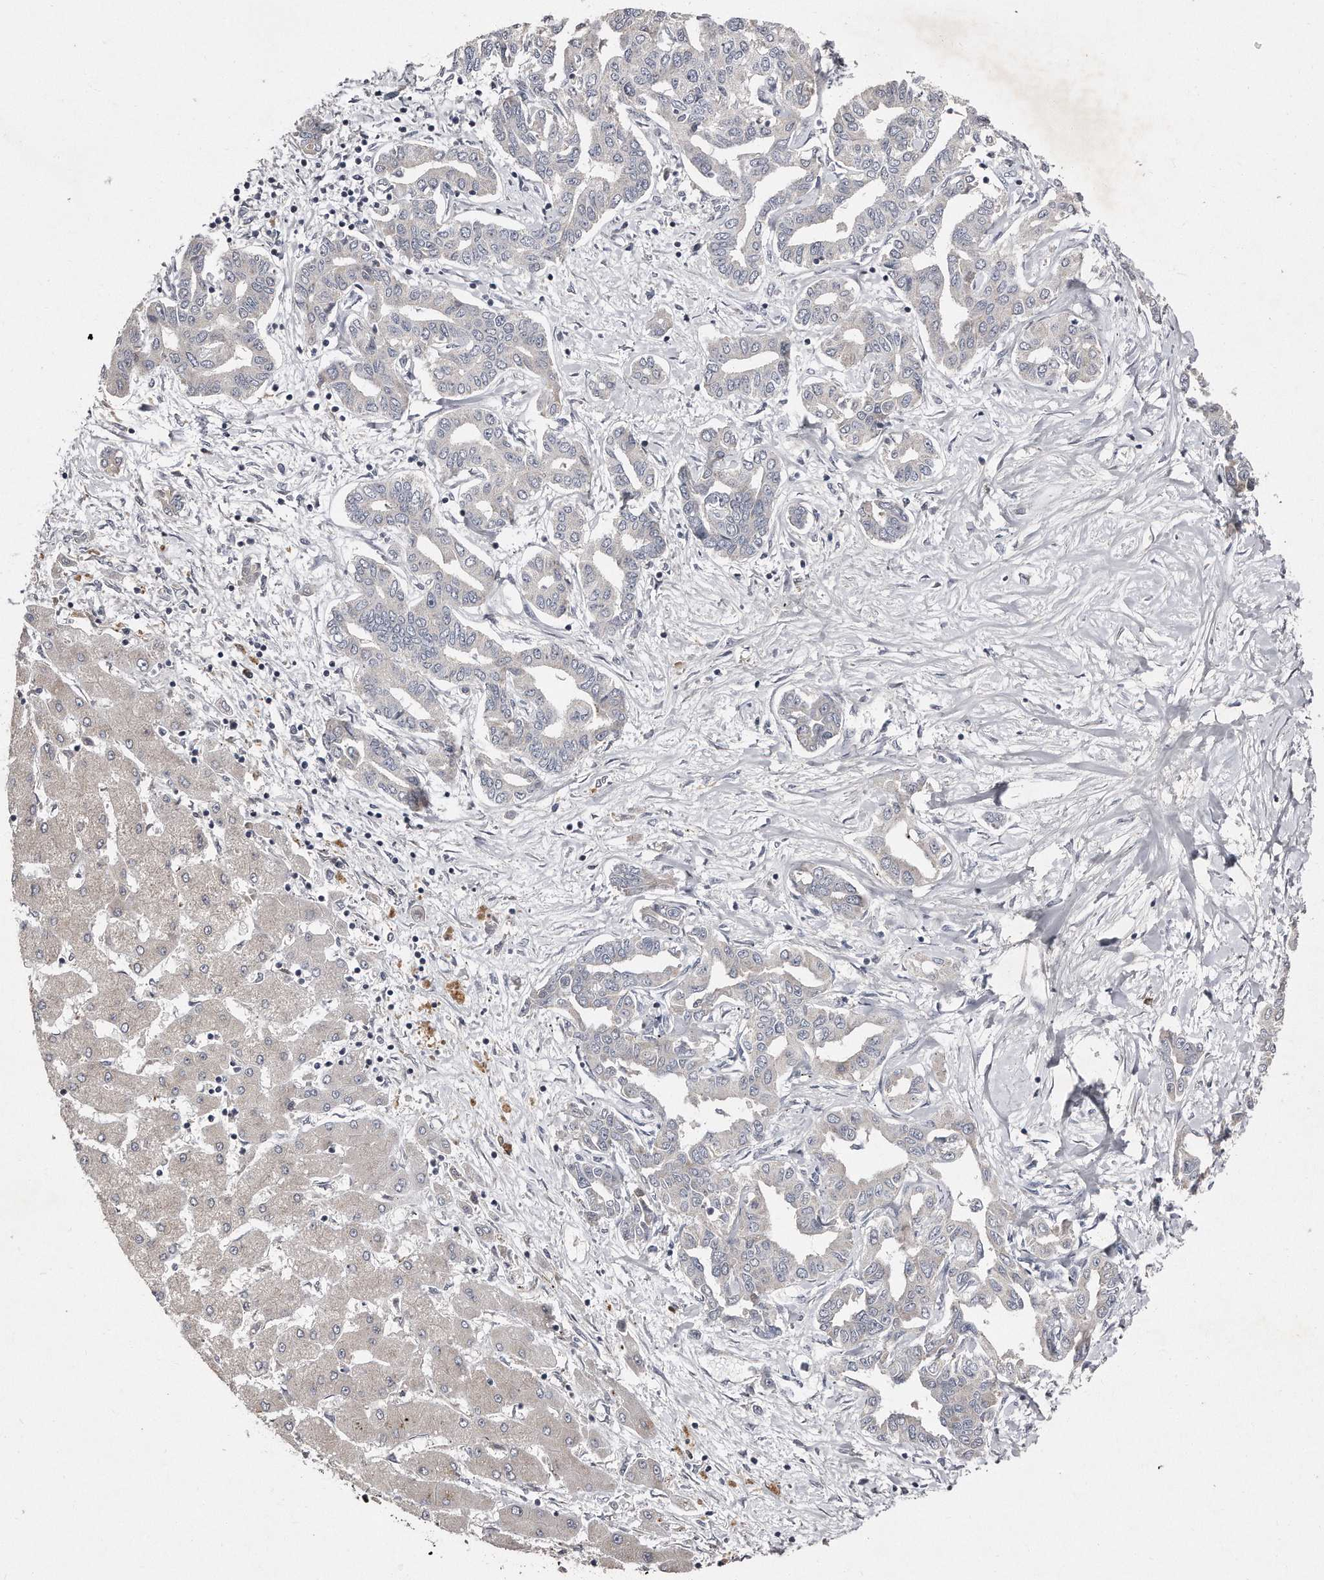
{"staining": {"intensity": "negative", "quantity": "none", "location": "none"}, "tissue": "liver cancer", "cell_type": "Tumor cells", "image_type": "cancer", "snomed": [{"axis": "morphology", "description": "Cholangiocarcinoma"}, {"axis": "topography", "description": "Liver"}], "caption": "DAB immunohistochemical staining of liver cancer (cholangiocarcinoma) shows no significant expression in tumor cells.", "gene": "TECR", "patient": {"sex": "male", "age": 59}}